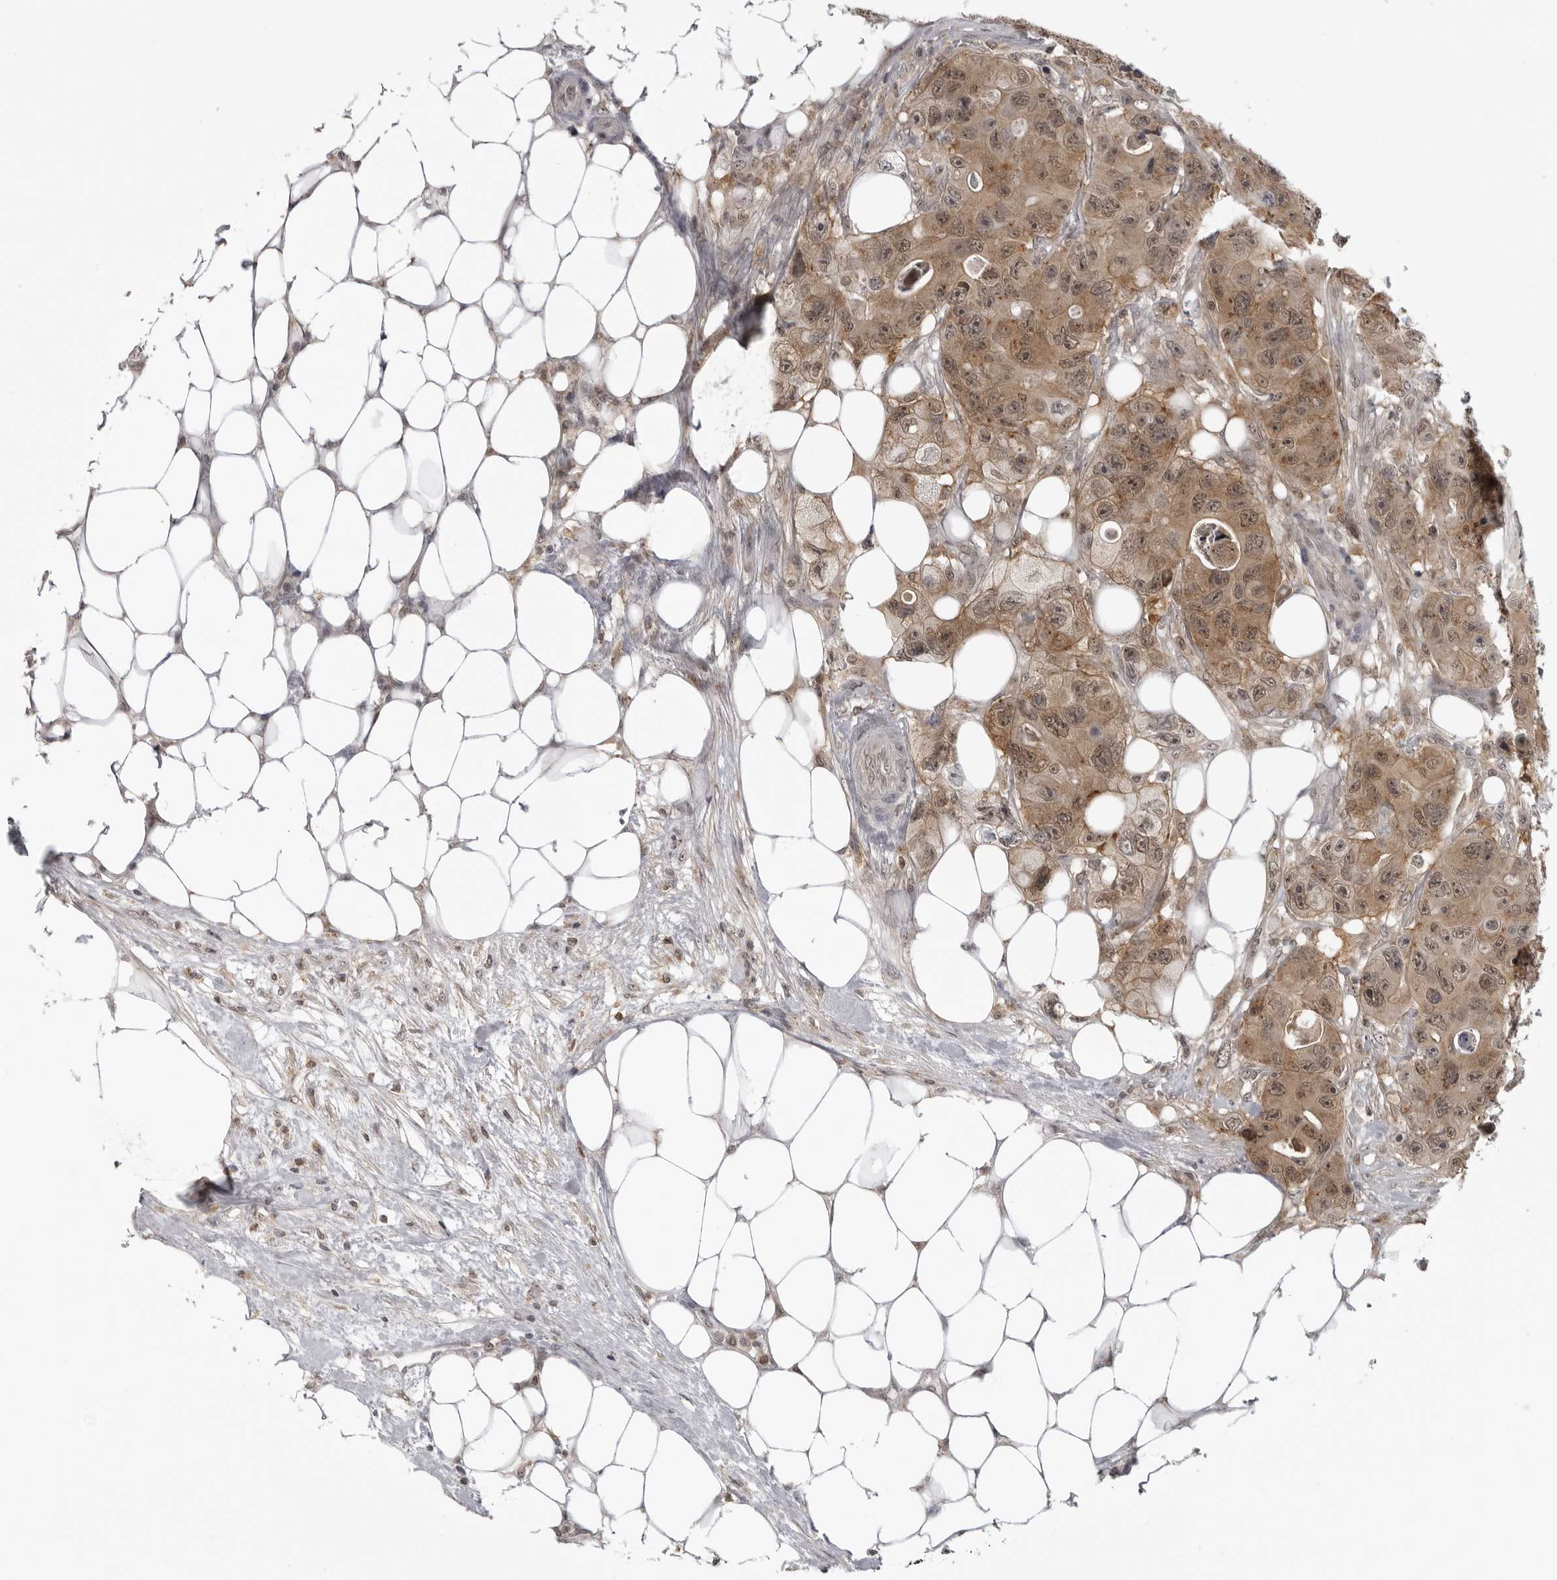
{"staining": {"intensity": "moderate", "quantity": ">75%", "location": "cytoplasmic/membranous,nuclear"}, "tissue": "colorectal cancer", "cell_type": "Tumor cells", "image_type": "cancer", "snomed": [{"axis": "morphology", "description": "Adenocarcinoma, NOS"}, {"axis": "topography", "description": "Colon"}], "caption": "A photomicrograph showing moderate cytoplasmic/membranous and nuclear positivity in approximately >75% of tumor cells in colorectal cancer, as visualized by brown immunohistochemical staining.", "gene": "PDCL3", "patient": {"sex": "female", "age": 46}}